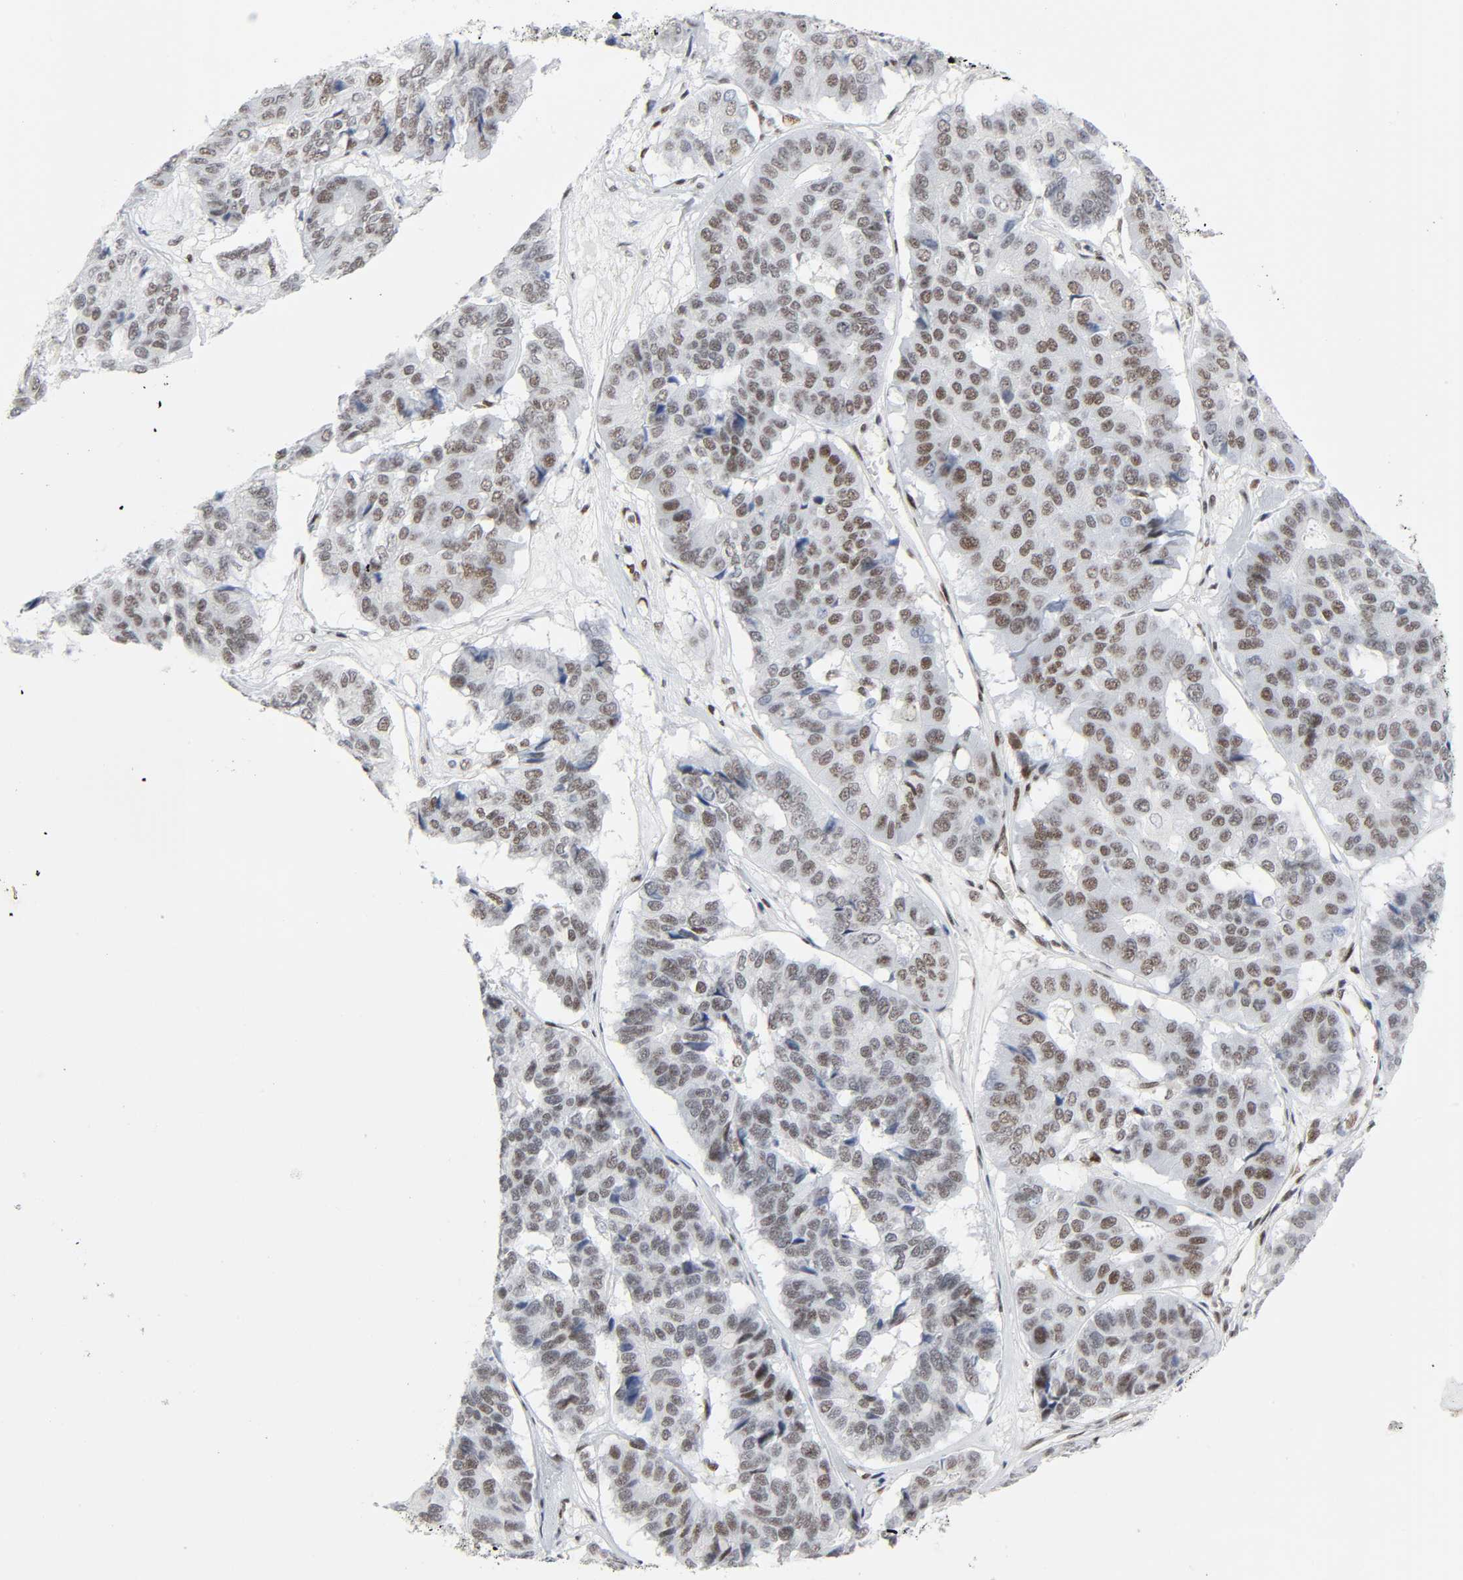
{"staining": {"intensity": "moderate", "quantity": ">75%", "location": "nuclear"}, "tissue": "pancreatic cancer", "cell_type": "Tumor cells", "image_type": "cancer", "snomed": [{"axis": "morphology", "description": "Adenocarcinoma, NOS"}, {"axis": "topography", "description": "Pancreas"}], "caption": "Adenocarcinoma (pancreatic) stained with a brown dye reveals moderate nuclear positive staining in about >75% of tumor cells.", "gene": "HSF1", "patient": {"sex": "male", "age": 50}}